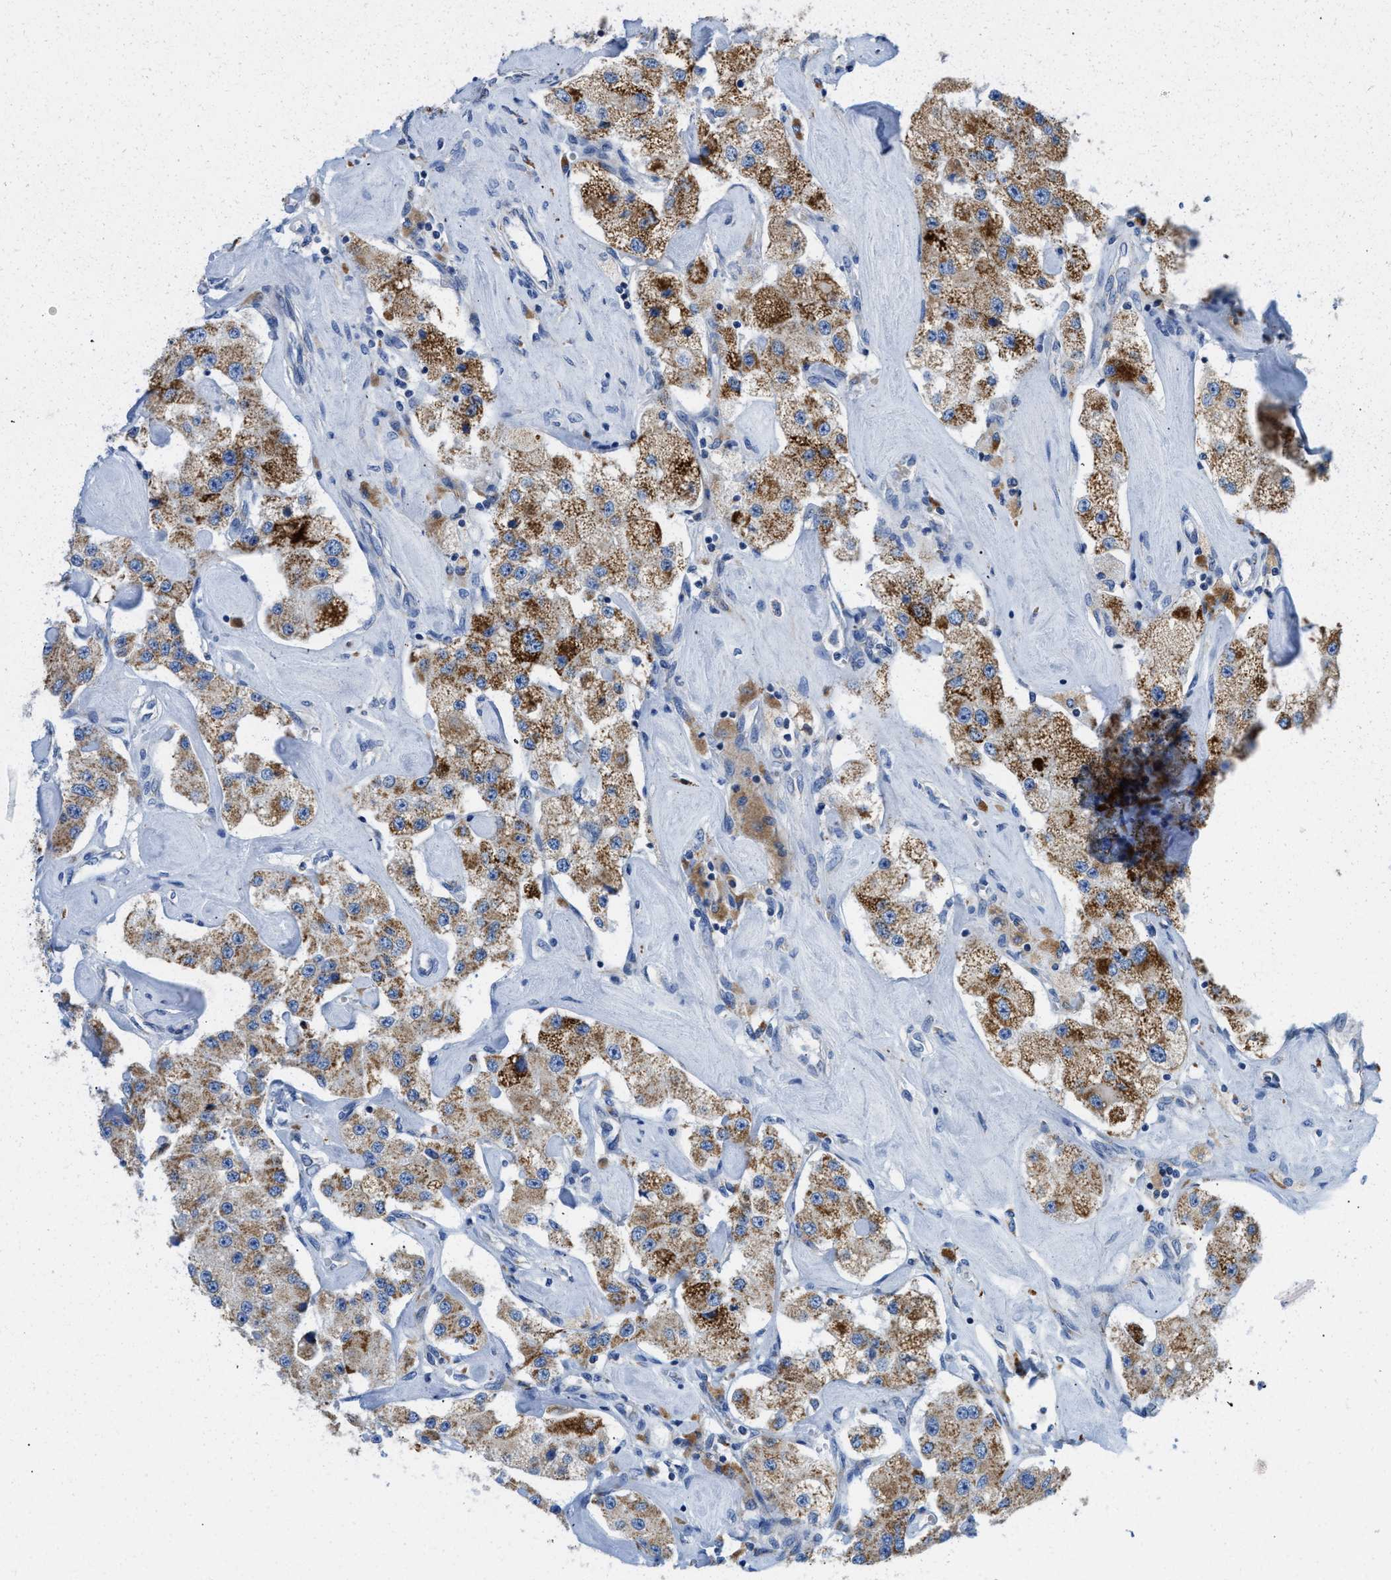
{"staining": {"intensity": "moderate", "quantity": ">75%", "location": "cytoplasmic/membranous"}, "tissue": "carcinoid", "cell_type": "Tumor cells", "image_type": "cancer", "snomed": [{"axis": "morphology", "description": "Carcinoid, malignant, NOS"}, {"axis": "topography", "description": "Pancreas"}], "caption": "There is medium levels of moderate cytoplasmic/membranous positivity in tumor cells of carcinoid, as demonstrated by immunohistochemical staining (brown color).", "gene": "SLC25A13", "patient": {"sex": "male", "age": 41}}